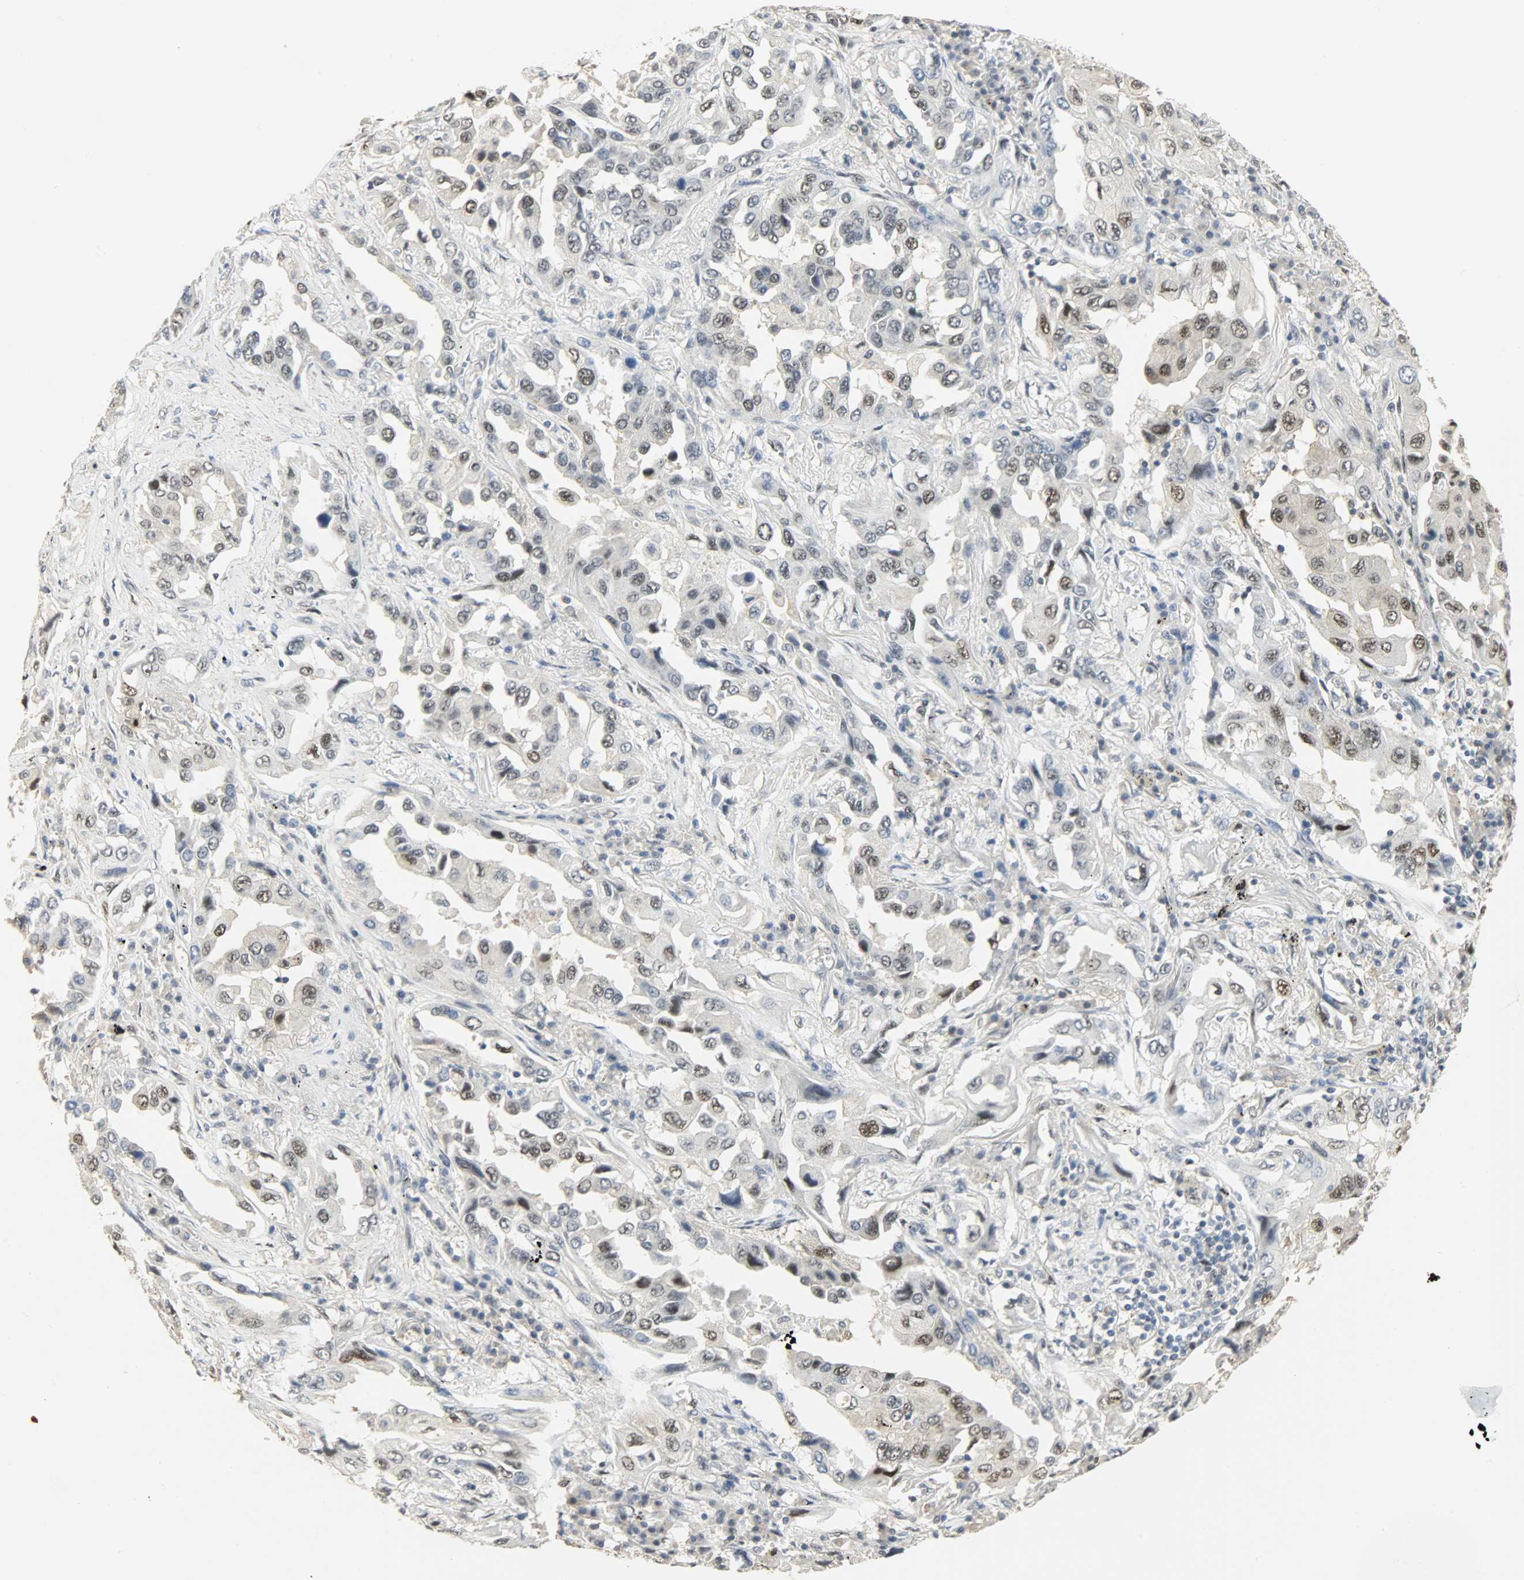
{"staining": {"intensity": "weak", "quantity": "<25%", "location": "nuclear"}, "tissue": "lung cancer", "cell_type": "Tumor cells", "image_type": "cancer", "snomed": [{"axis": "morphology", "description": "Adenocarcinoma, NOS"}, {"axis": "topography", "description": "Lung"}], "caption": "This micrograph is of lung cancer (adenocarcinoma) stained with immunohistochemistry to label a protein in brown with the nuclei are counter-stained blue. There is no positivity in tumor cells.", "gene": "NPEPL1", "patient": {"sex": "female", "age": 65}}